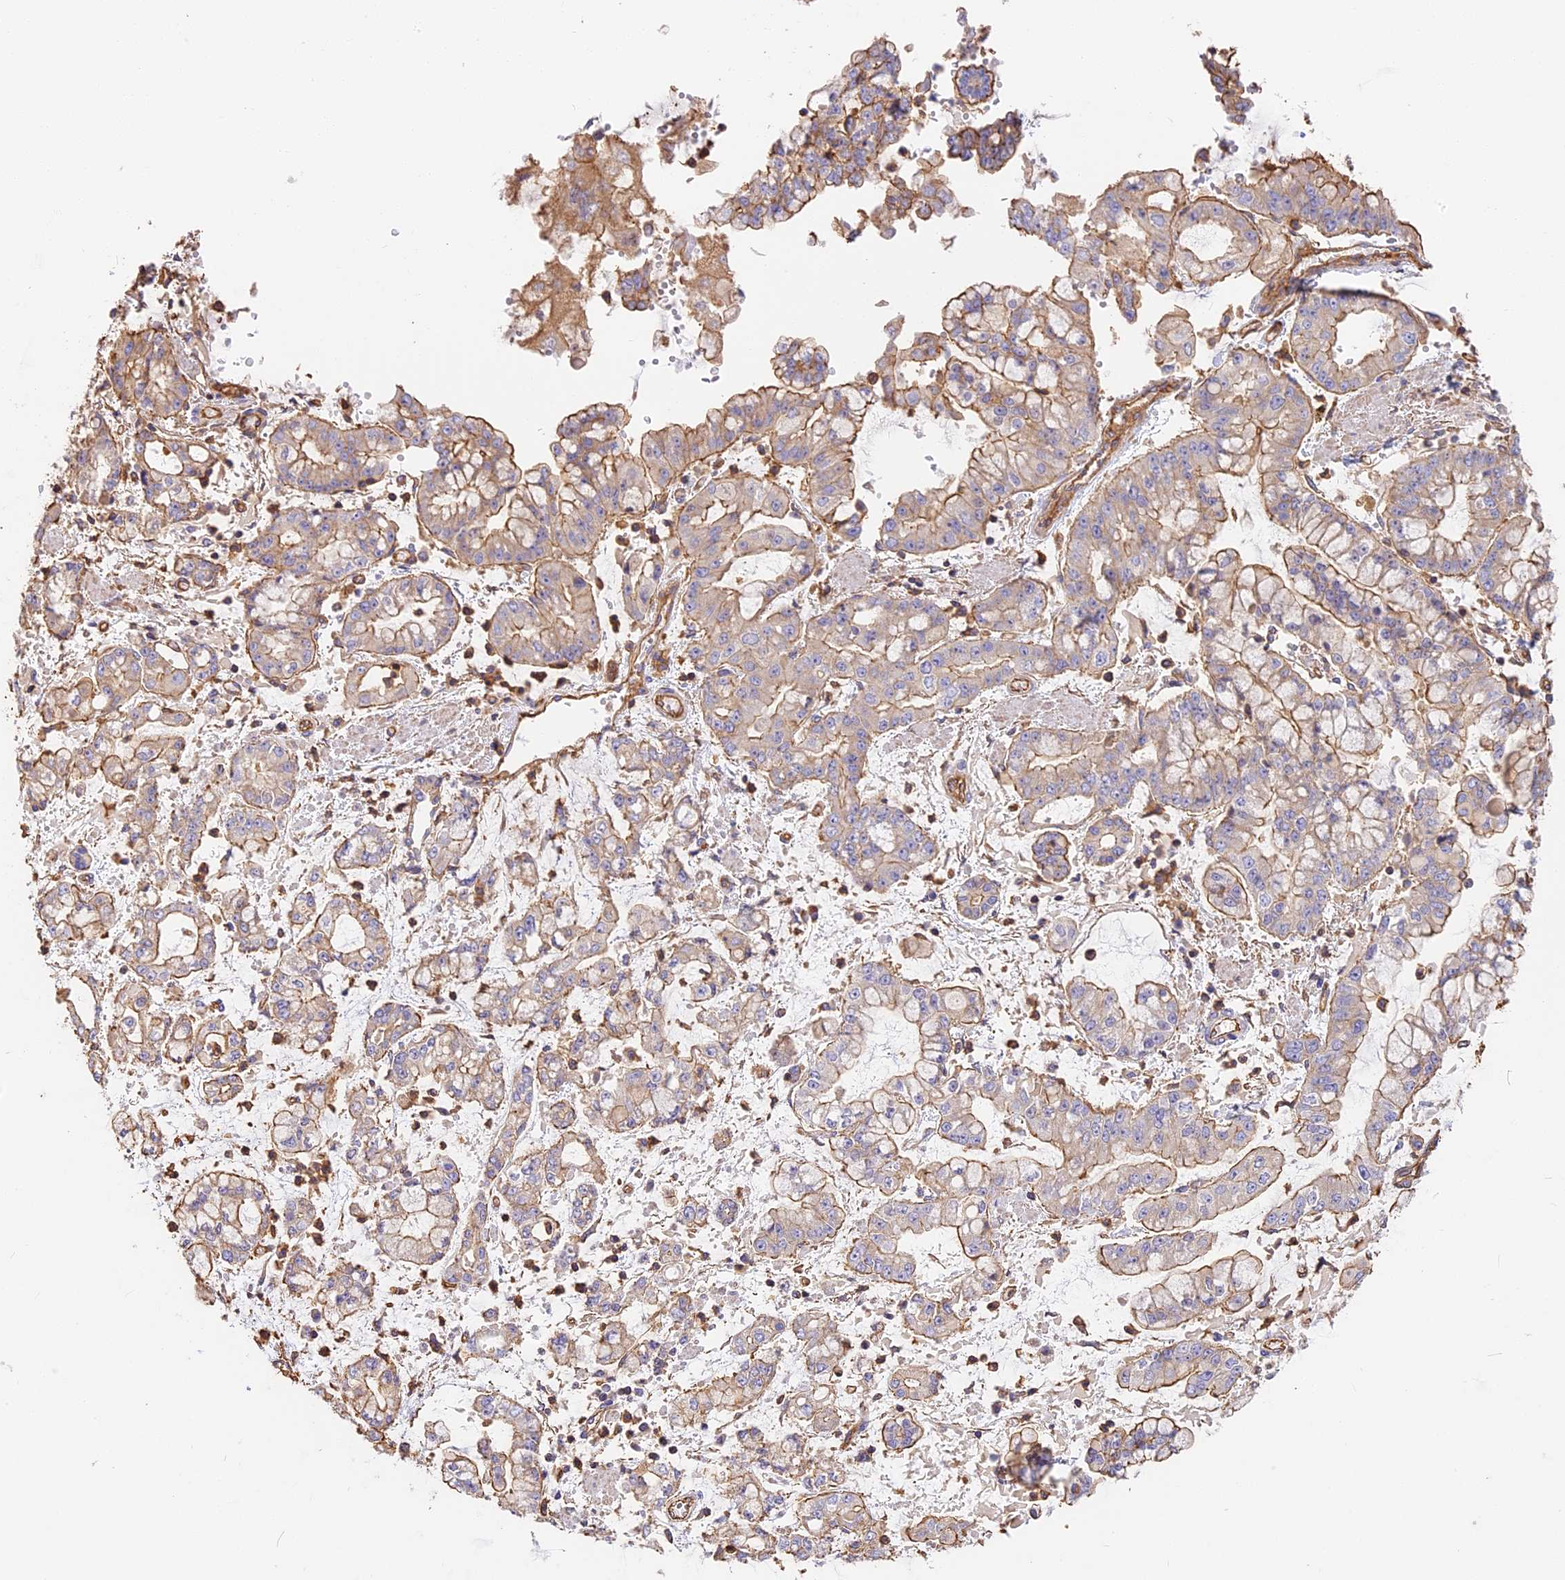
{"staining": {"intensity": "weak", "quantity": ">75%", "location": "cytoplasmic/membranous"}, "tissue": "stomach cancer", "cell_type": "Tumor cells", "image_type": "cancer", "snomed": [{"axis": "morphology", "description": "Adenocarcinoma, NOS"}, {"axis": "topography", "description": "Stomach"}], "caption": "Stomach cancer was stained to show a protein in brown. There is low levels of weak cytoplasmic/membranous expression in approximately >75% of tumor cells. Immunohistochemistry stains the protein of interest in brown and the nuclei are stained blue.", "gene": "VPS18", "patient": {"sex": "male", "age": 76}}